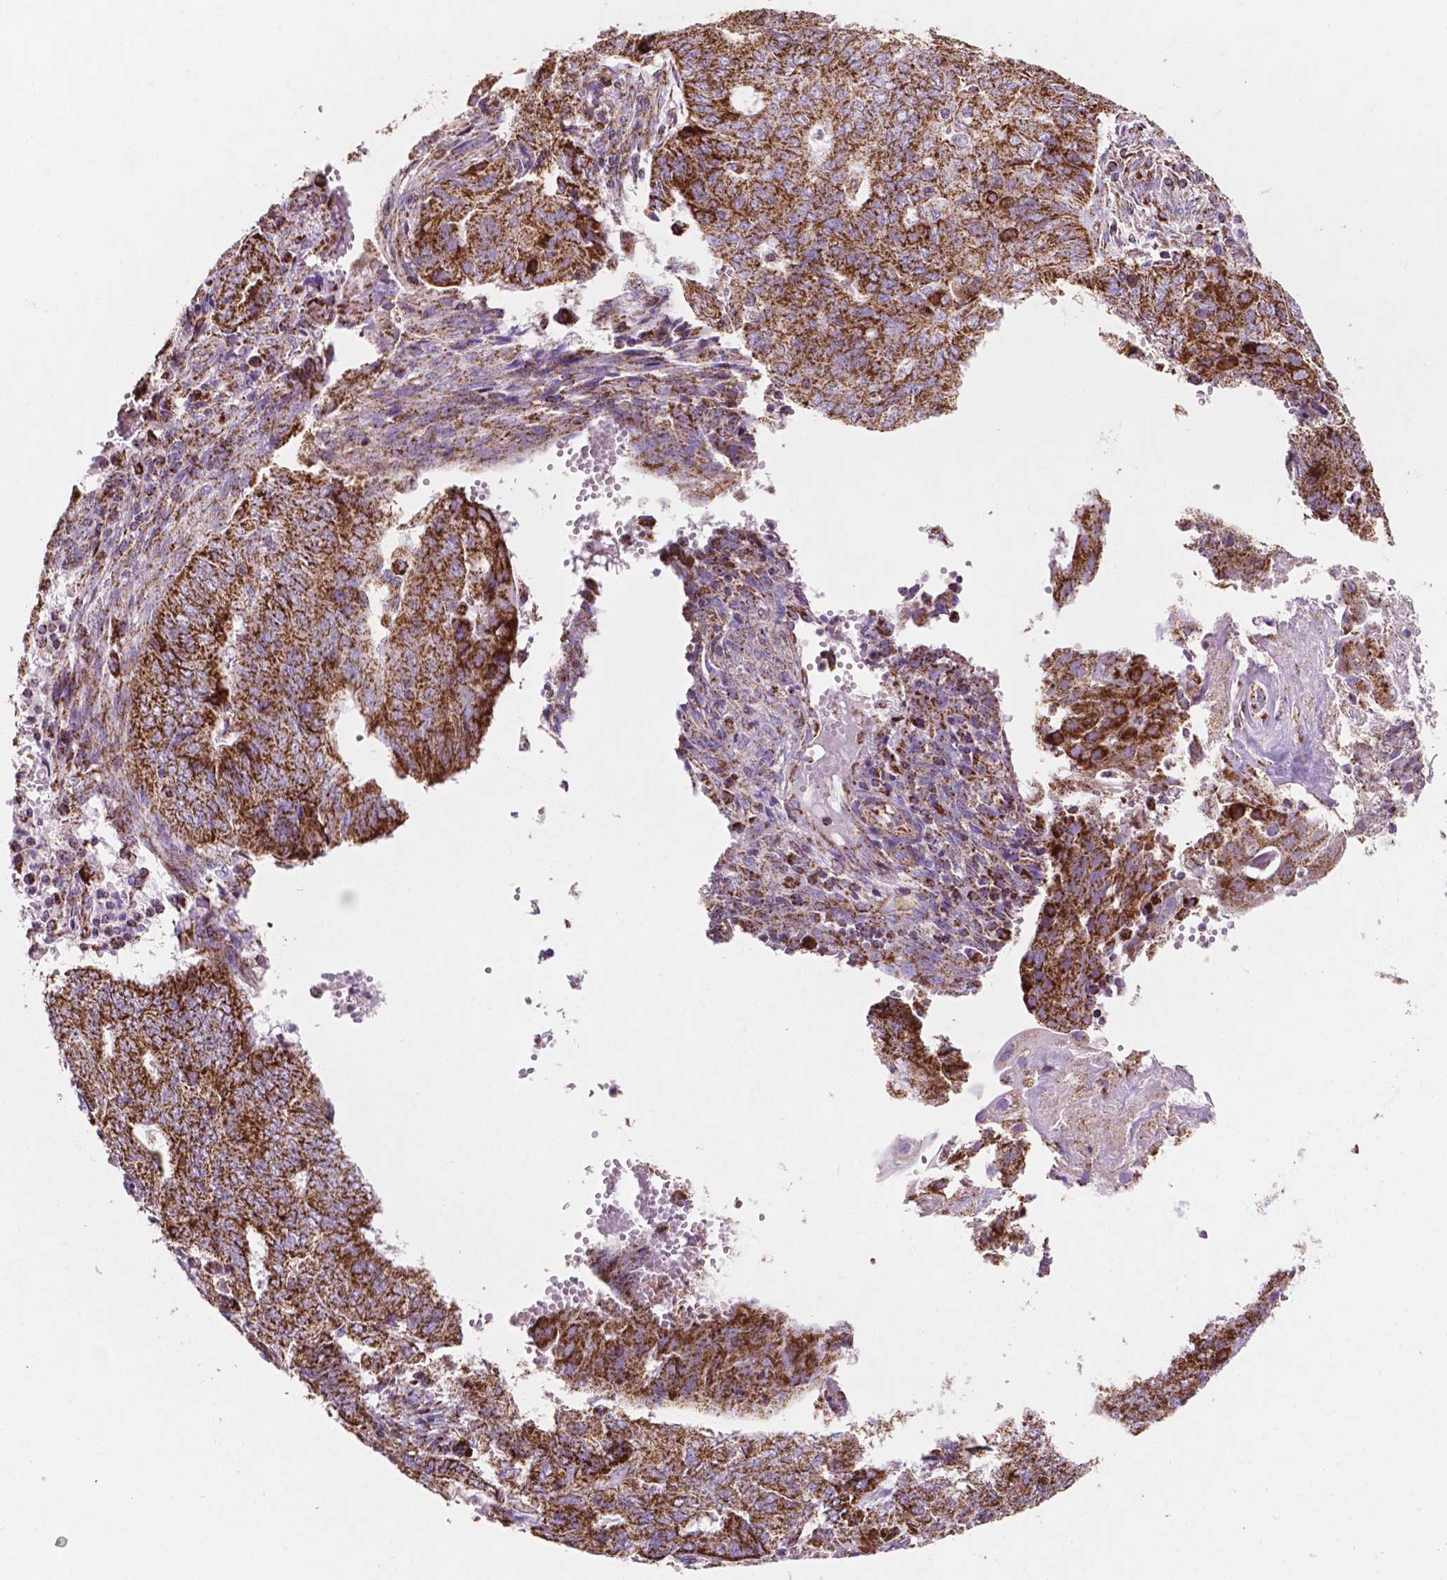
{"staining": {"intensity": "strong", "quantity": ">75%", "location": "cytoplasmic/membranous"}, "tissue": "endometrial cancer", "cell_type": "Tumor cells", "image_type": "cancer", "snomed": [{"axis": "morphology", "description": "Adenocarcinoma, NOS"}, {"axis": "topography", "description": "Endometrium"}], "caption": "Adenocarcinoma (endometrial) stained for a protein exhibits strong cytoplasmic/membranous positivity in tumor cells.", "gene": "HSPD1", "patient": {"sex": "female", "age": 62}}